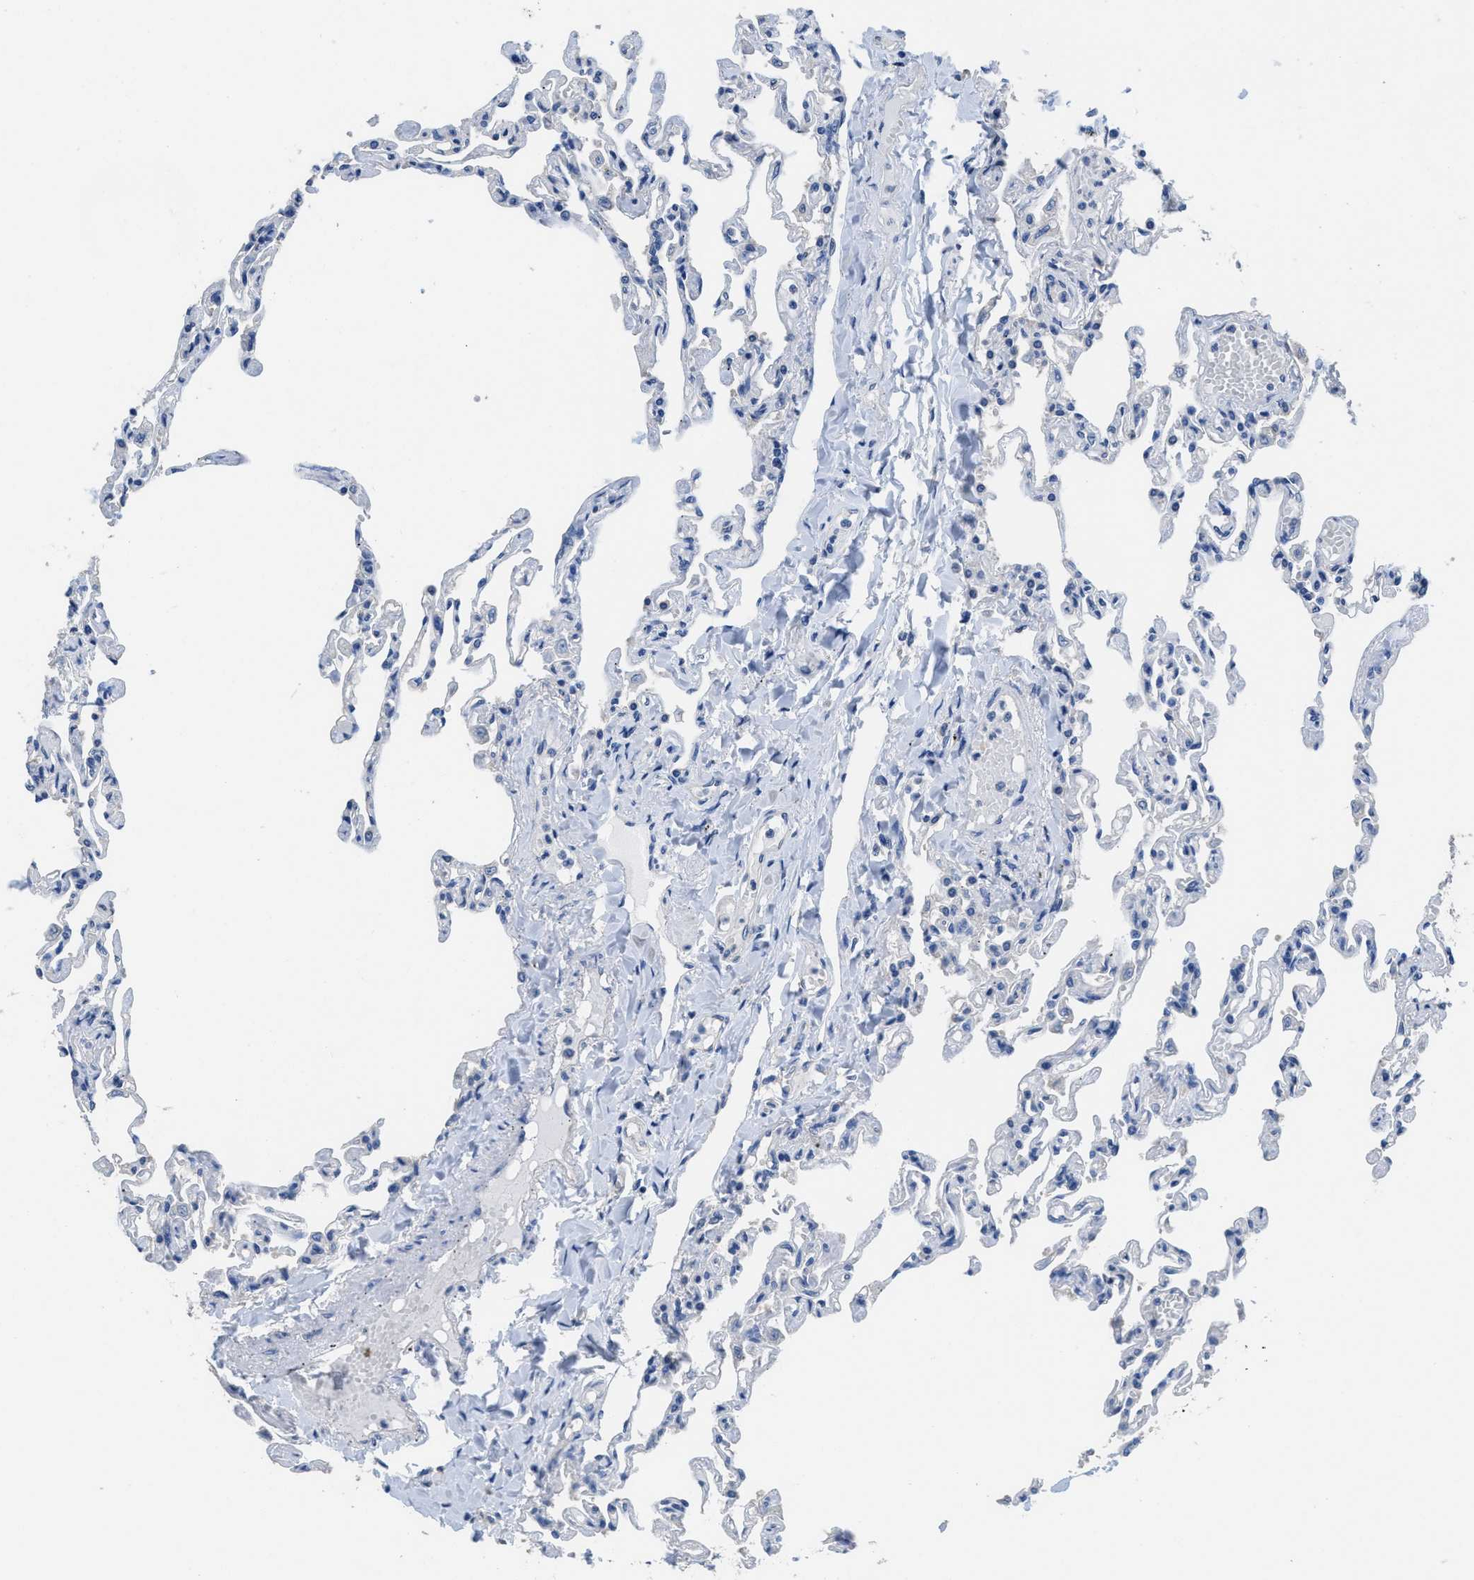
{"staining": {"intensity": "negative", "quantity": "none", "location": "none"}, "tissue": "lung", "cell_type": "Alveolar cells", "image_type": "normal", "snomed": [{"axis": "morphology", "description": "Normal tissue, NOS"}, {"axis": "topography", "description": "Lung"}], "caption": "Lung was stained to show a protein in brown. There is no significant expression in alveolar cells. The staining was performed using DAB to visualize the protein expression in brown, while the nuclei were stained in blue with hematoxylin (Magnification: 20x).", "gene": "CA9", "patient": {"sex": "male", "age": 21}}